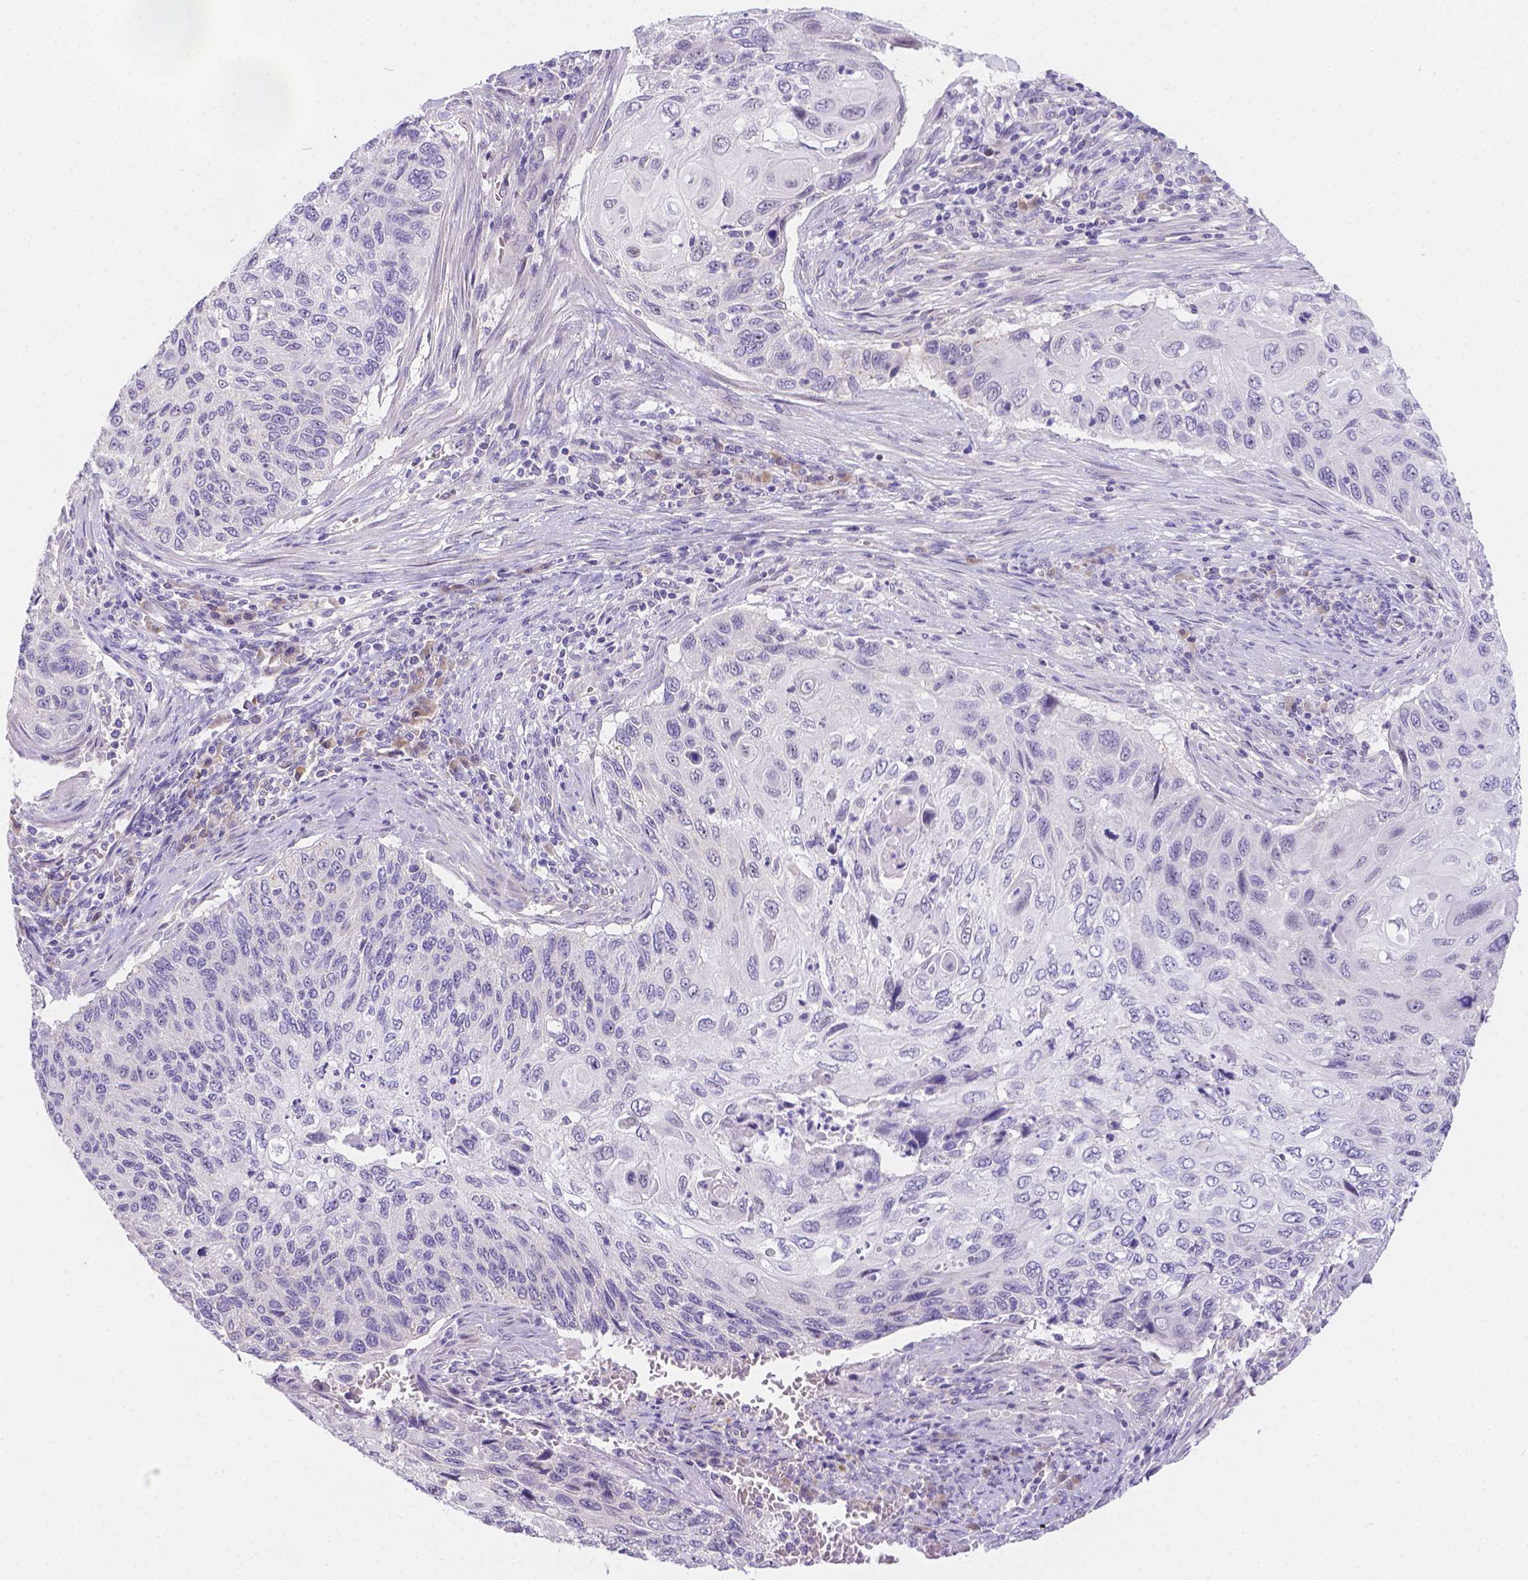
{"staining": {"intensity": "negative", "quantity": "none", "location": "none"}, "tissue": "cervical cancer", "cell_type": "Tumor cells", "image_type": "cancer", "snomed": [{"axis": "morphology", "description": "Squamous cell carcinoma, NOS"}, {"axis": "topography", "description": "Cervix"}], "caption": "Immunohistochemistry (IHC) histopathology image of neoplastic tissue: cervical cancer (squamous cell carcinoma) stained with DAB (3,3'-diaminobenzidine) exhibits no significant protein staining in tumor cells.", "gene": "CD96", "patient": {"sex": "female", "age": 70}}